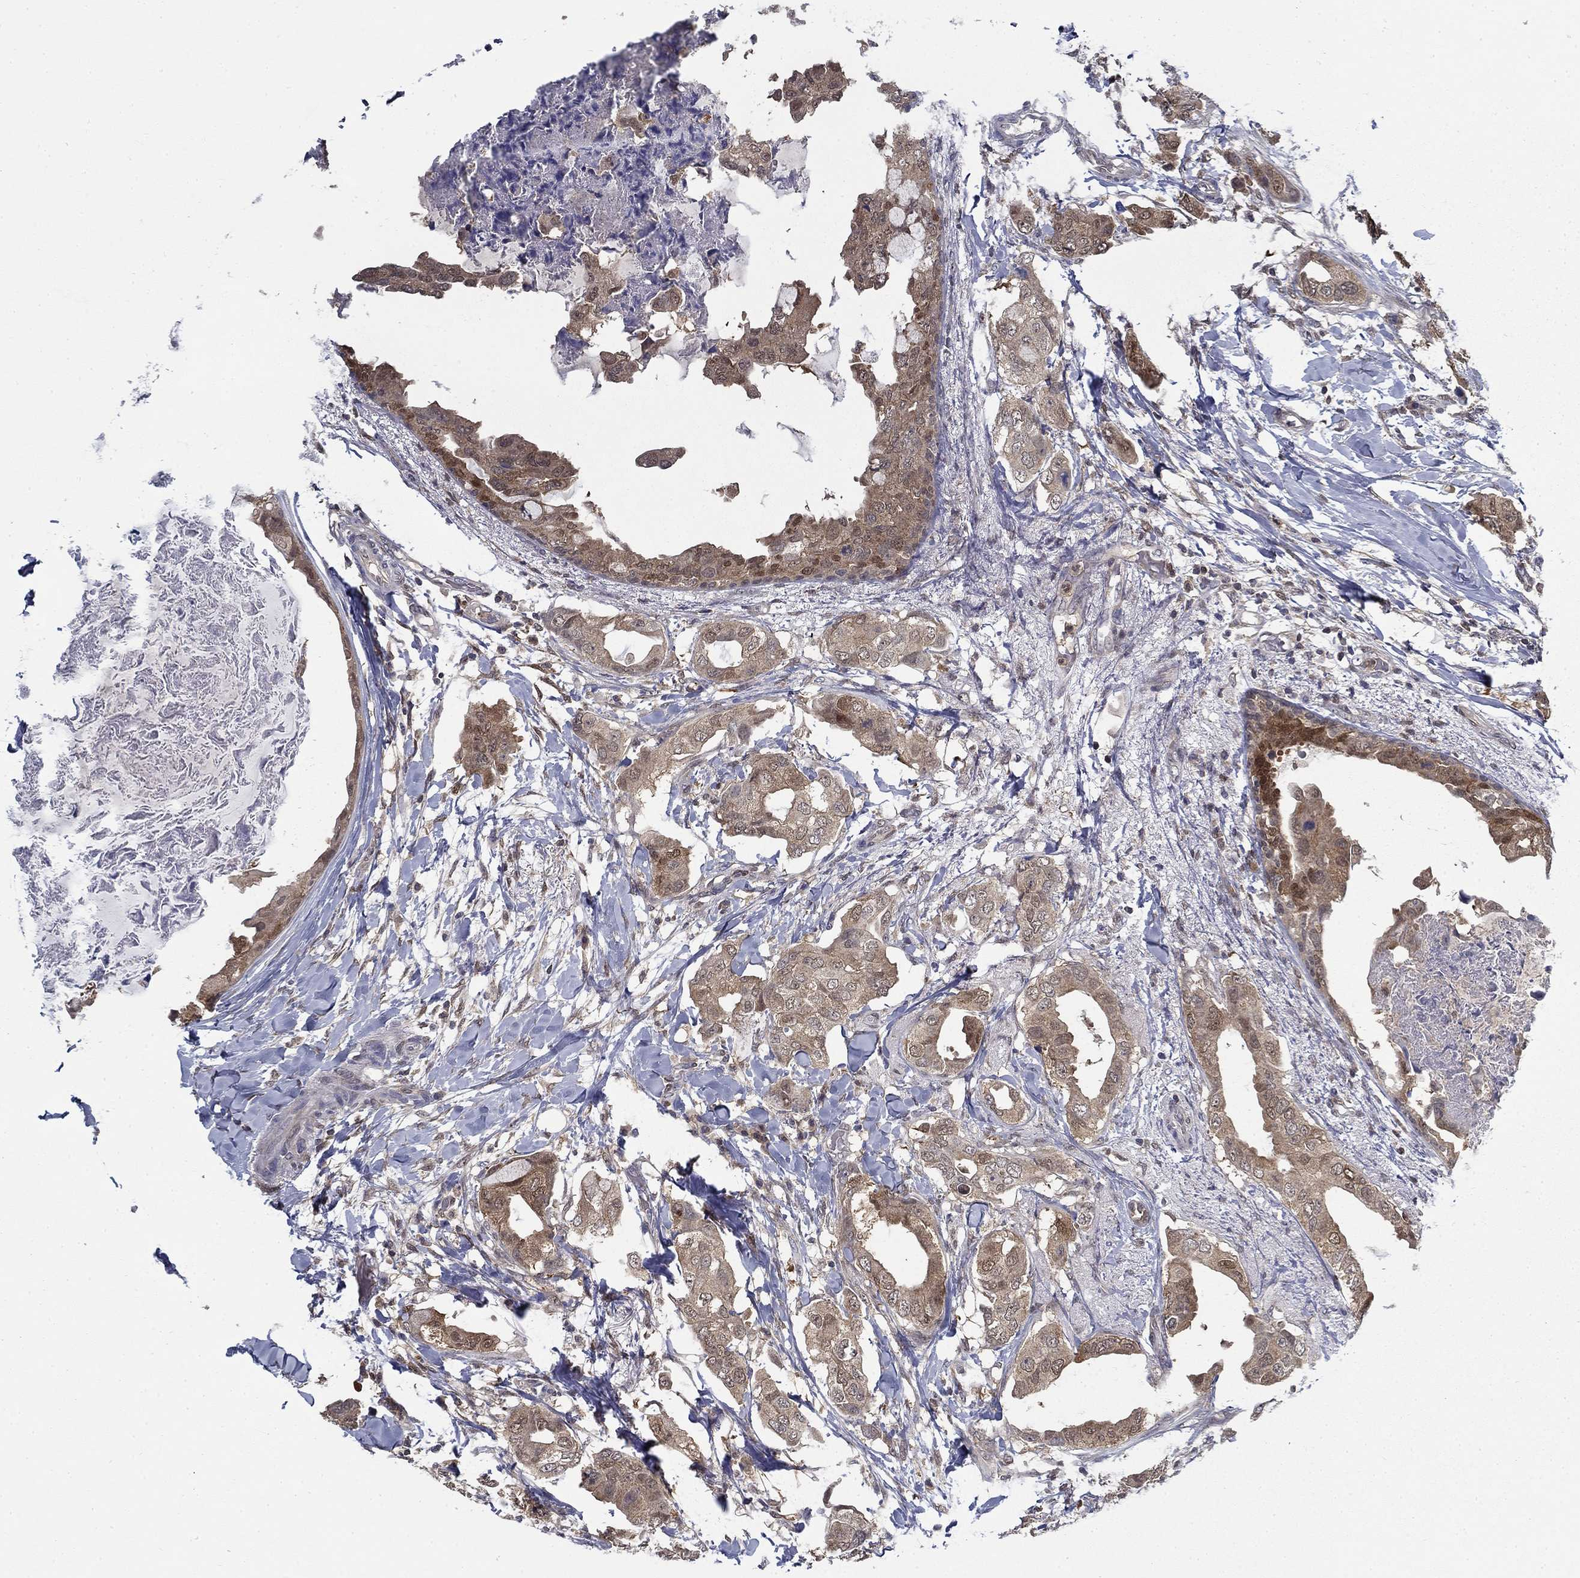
{"staining": {"intensity": "moderate", "quantity": ">75%", "location": "cytoplasmic/membranous"}, "tissue": "breast cancer", "cell_type": "Tumor cells", "image_type": "cancer", "snomed": [{"axis": "morphology", "description": "Normal tissue, NOS"}, {"axis": "morphology", "description": "Duct carcinoma"}, {"axis": "topography", "description": "Breast"}], "caption": "Immunohistochemical staining of breast infiltrating ductal carcinoma demonstrates medium levels of moderate cytoplasmic/membranous protein staining in approximately >75% of tumor cells. (DAB IHC, brown staining for protein, blue staining for nuclei).", "gene": "NIT2", "patient": {"sex": "female", "age": 40}}